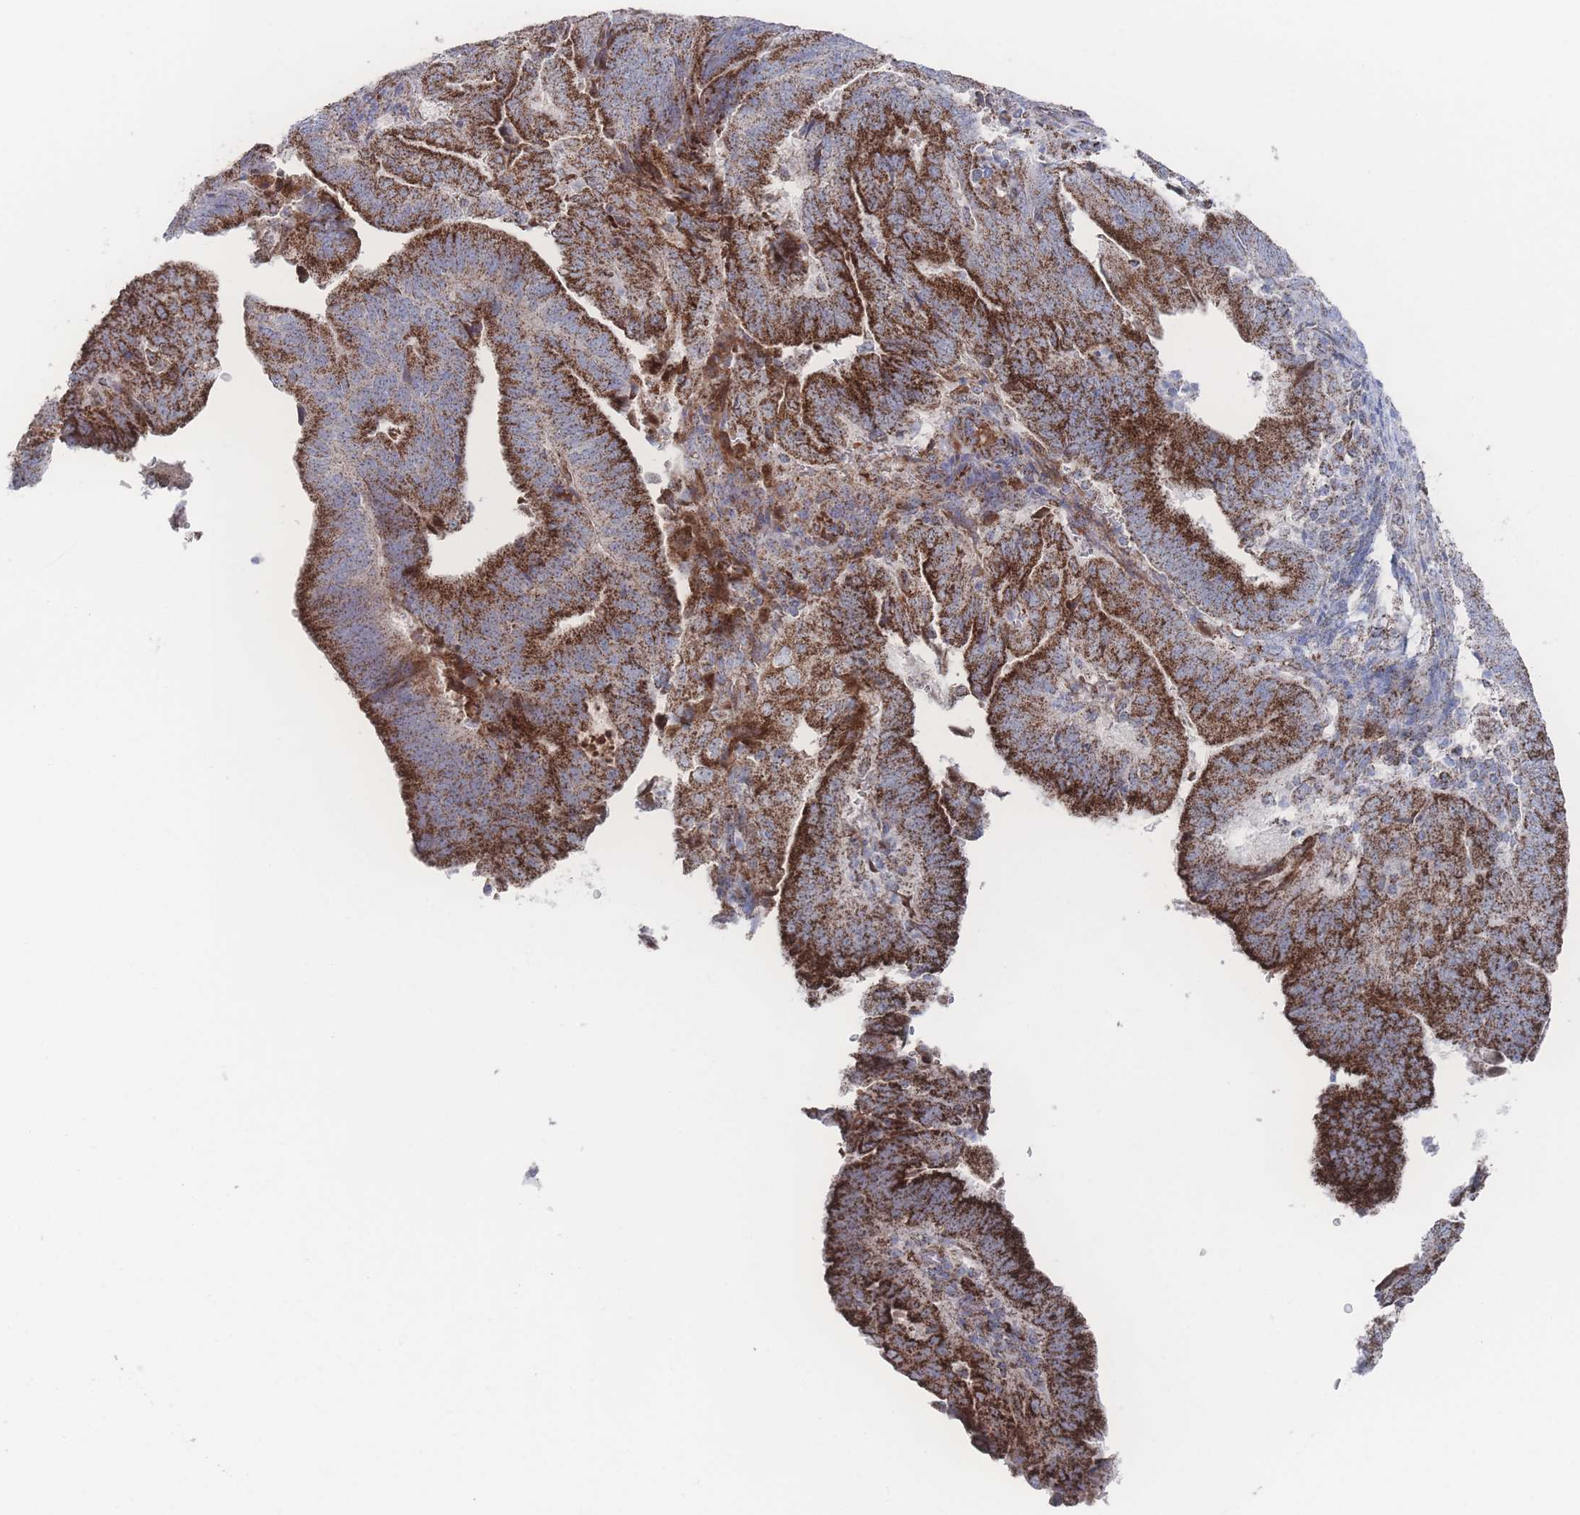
{"staining": {"intensity": "strong", "quantity": ">75%", "location": "cytoplasmic/membranous"}, "tissue": "endometrial cancer", "cell_type": "Tumor cells", "image_type": "cancer", "snomed": [{"axis": "morphology", "description": "Adenocarcinoma, NOS"}, {"axis": "topography", "description": "Endometrium"}], "caption": "The micrograph displays immunohistochemical staining of endometrial cancer. There is strong cytoplasmic/membranous positivity is seen in approximately >75% of tumor cells. The protein is shown in brown color, while the nuclei are stained blue.", "gene": "PEX14", "patient": {"sex": "female", "age": 70}}